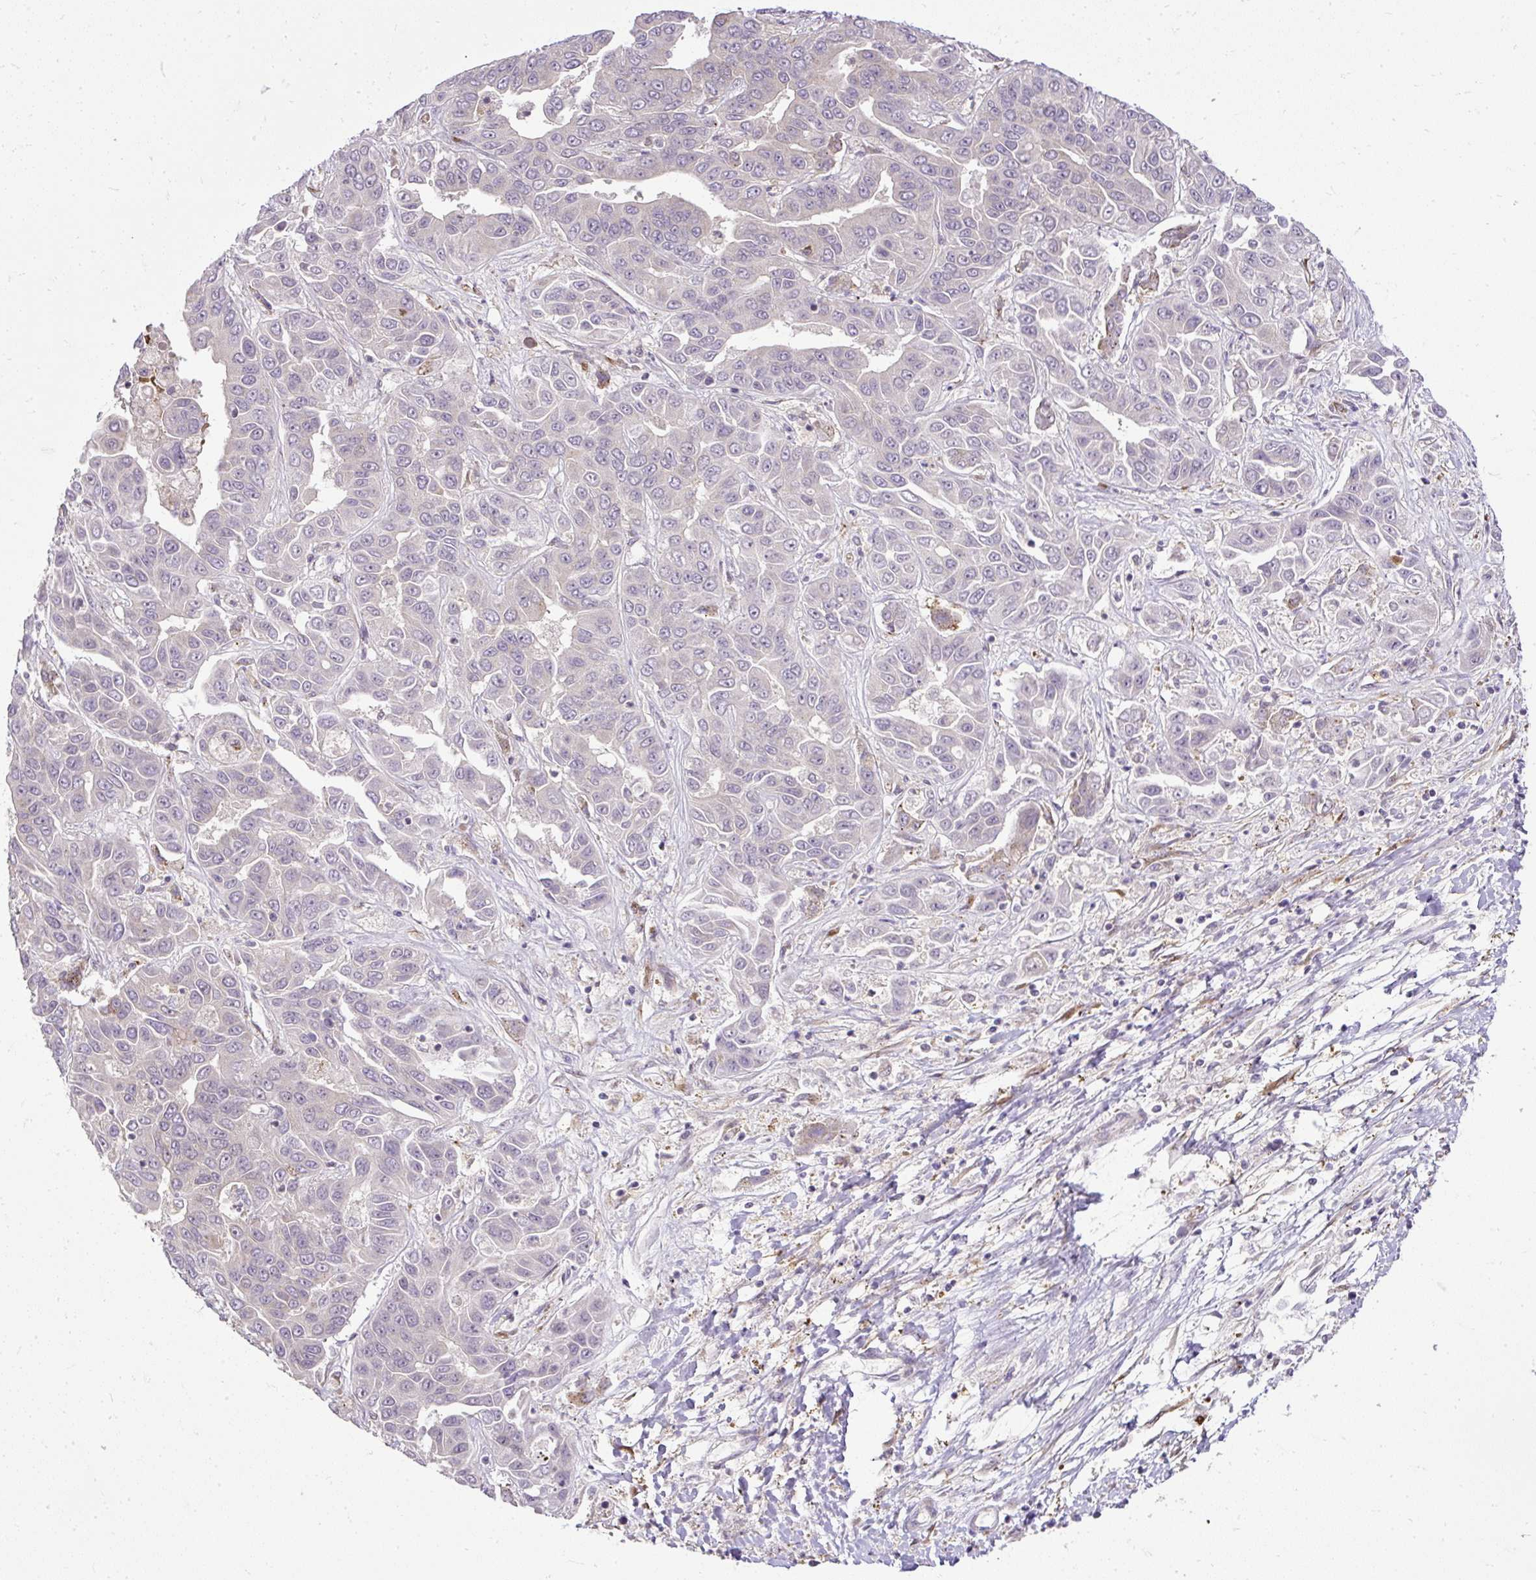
{"staining": {"intensity": "negative", "quantity": "none", "location": "none"}, "tissue": "liver cancer", "cell_type": "Tumor cells", "image_type": "cancer", "snomed": [{"axis": "morphology", "description": "Cholangiocarcinoma"}, {"axis": "topography", "description": "Liver"}], "caption": "This is an immunohistochemistry (IHC) micrograph of human cholangiocarcinoma (liver). There is no expression in tumor cells.", "gene": "SMC4", "patient": {"sex": "female", "age": 52}}